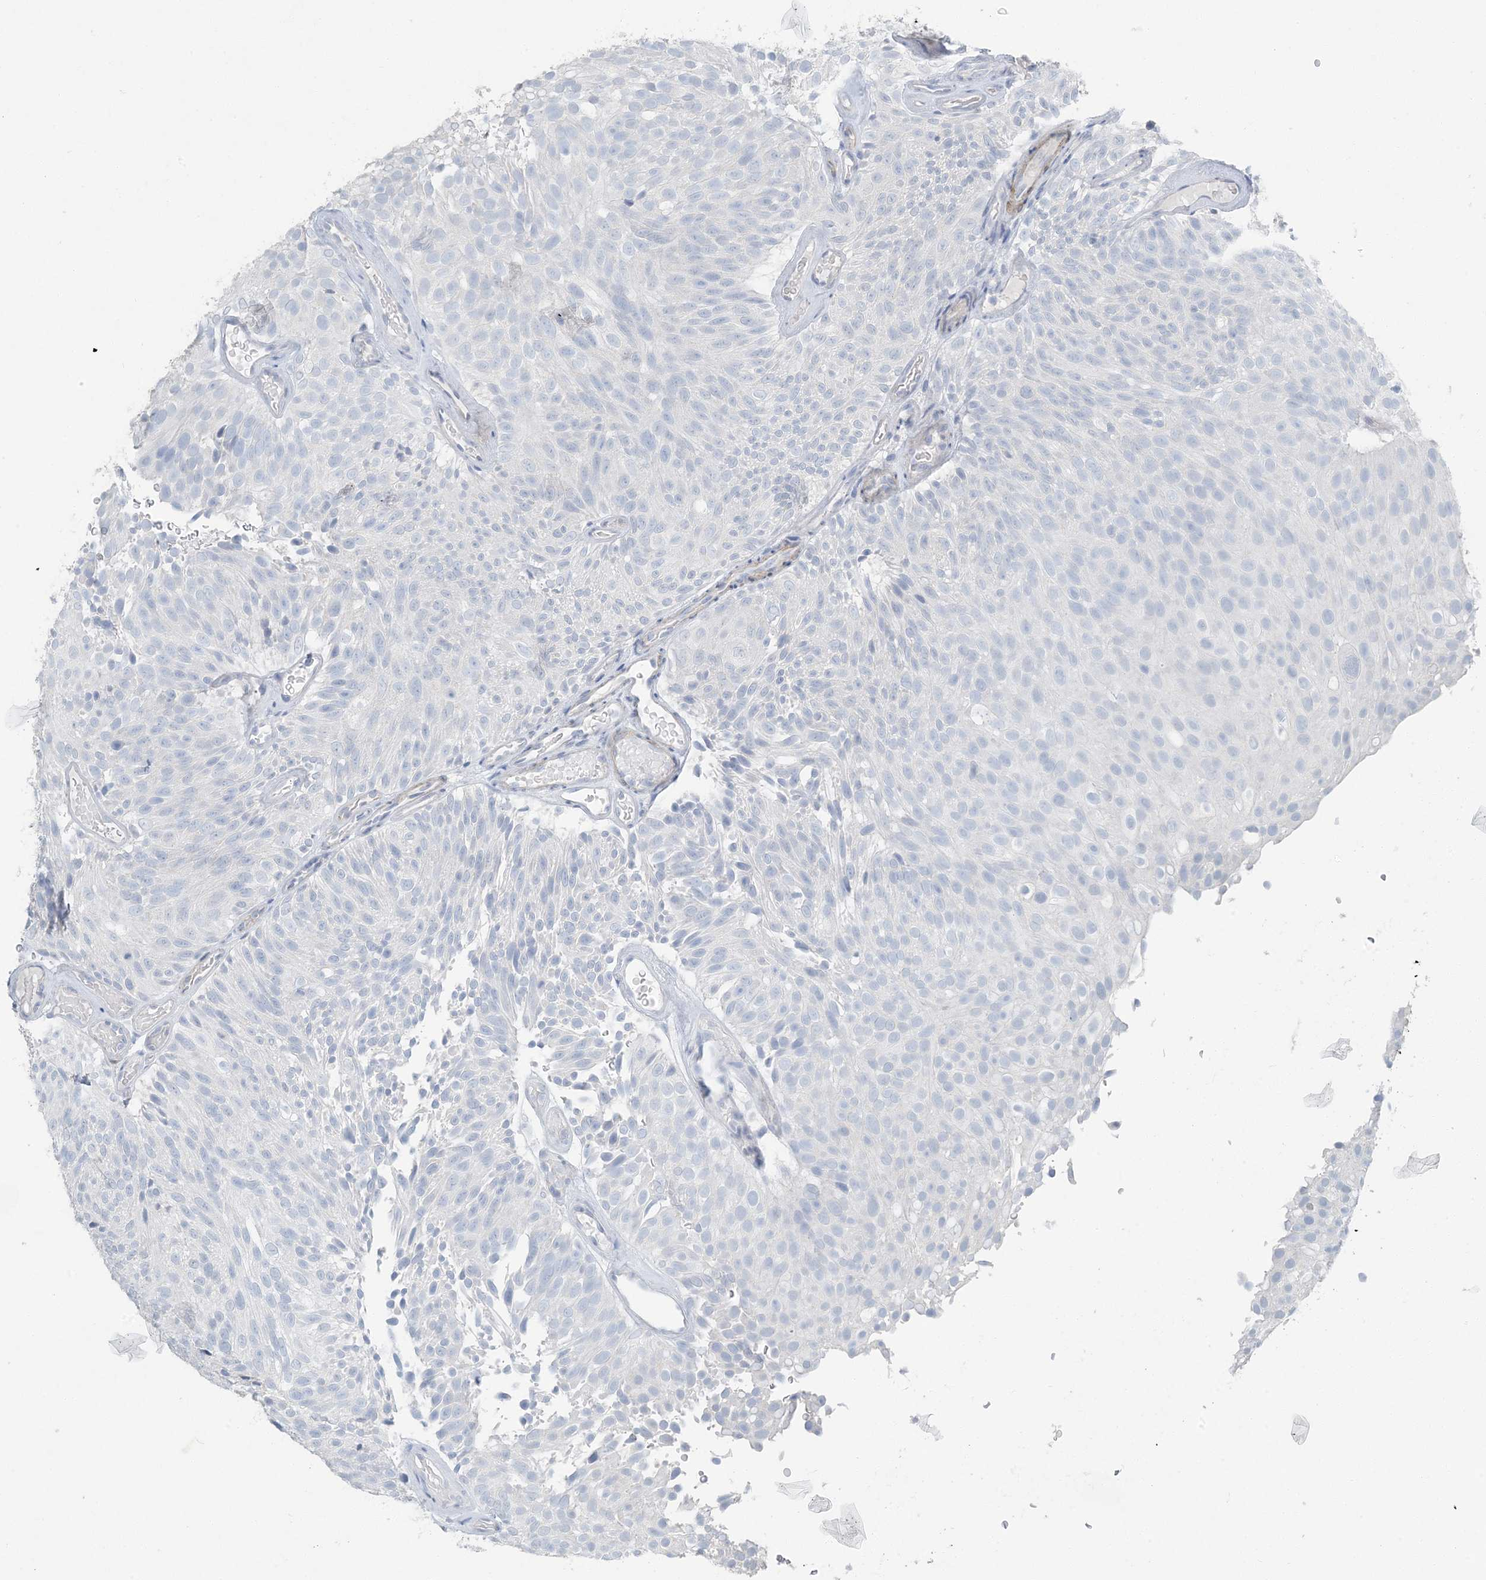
{"staining": {"intensity": "negative", "quantity": "none", "location": "none"}, "tissue": "urothelial cancer", "cell_type": "Tumor cells", "image_type": "cancer", "snomed": [{"axis": "morphology", "description": "Urothelial carcinoma, Low grade"}, {"axis": "topography", "description": "Urinary bladder"}], "caption": "Immunohistochemistry photomicrograph of neoplastic tissue: urothelial carcinoma (low-grade) stained with DAB exhibits no significant protein staining in tumor cells.", "gene": "PGM5", "patient": {"sex": "male", "age": 78}}